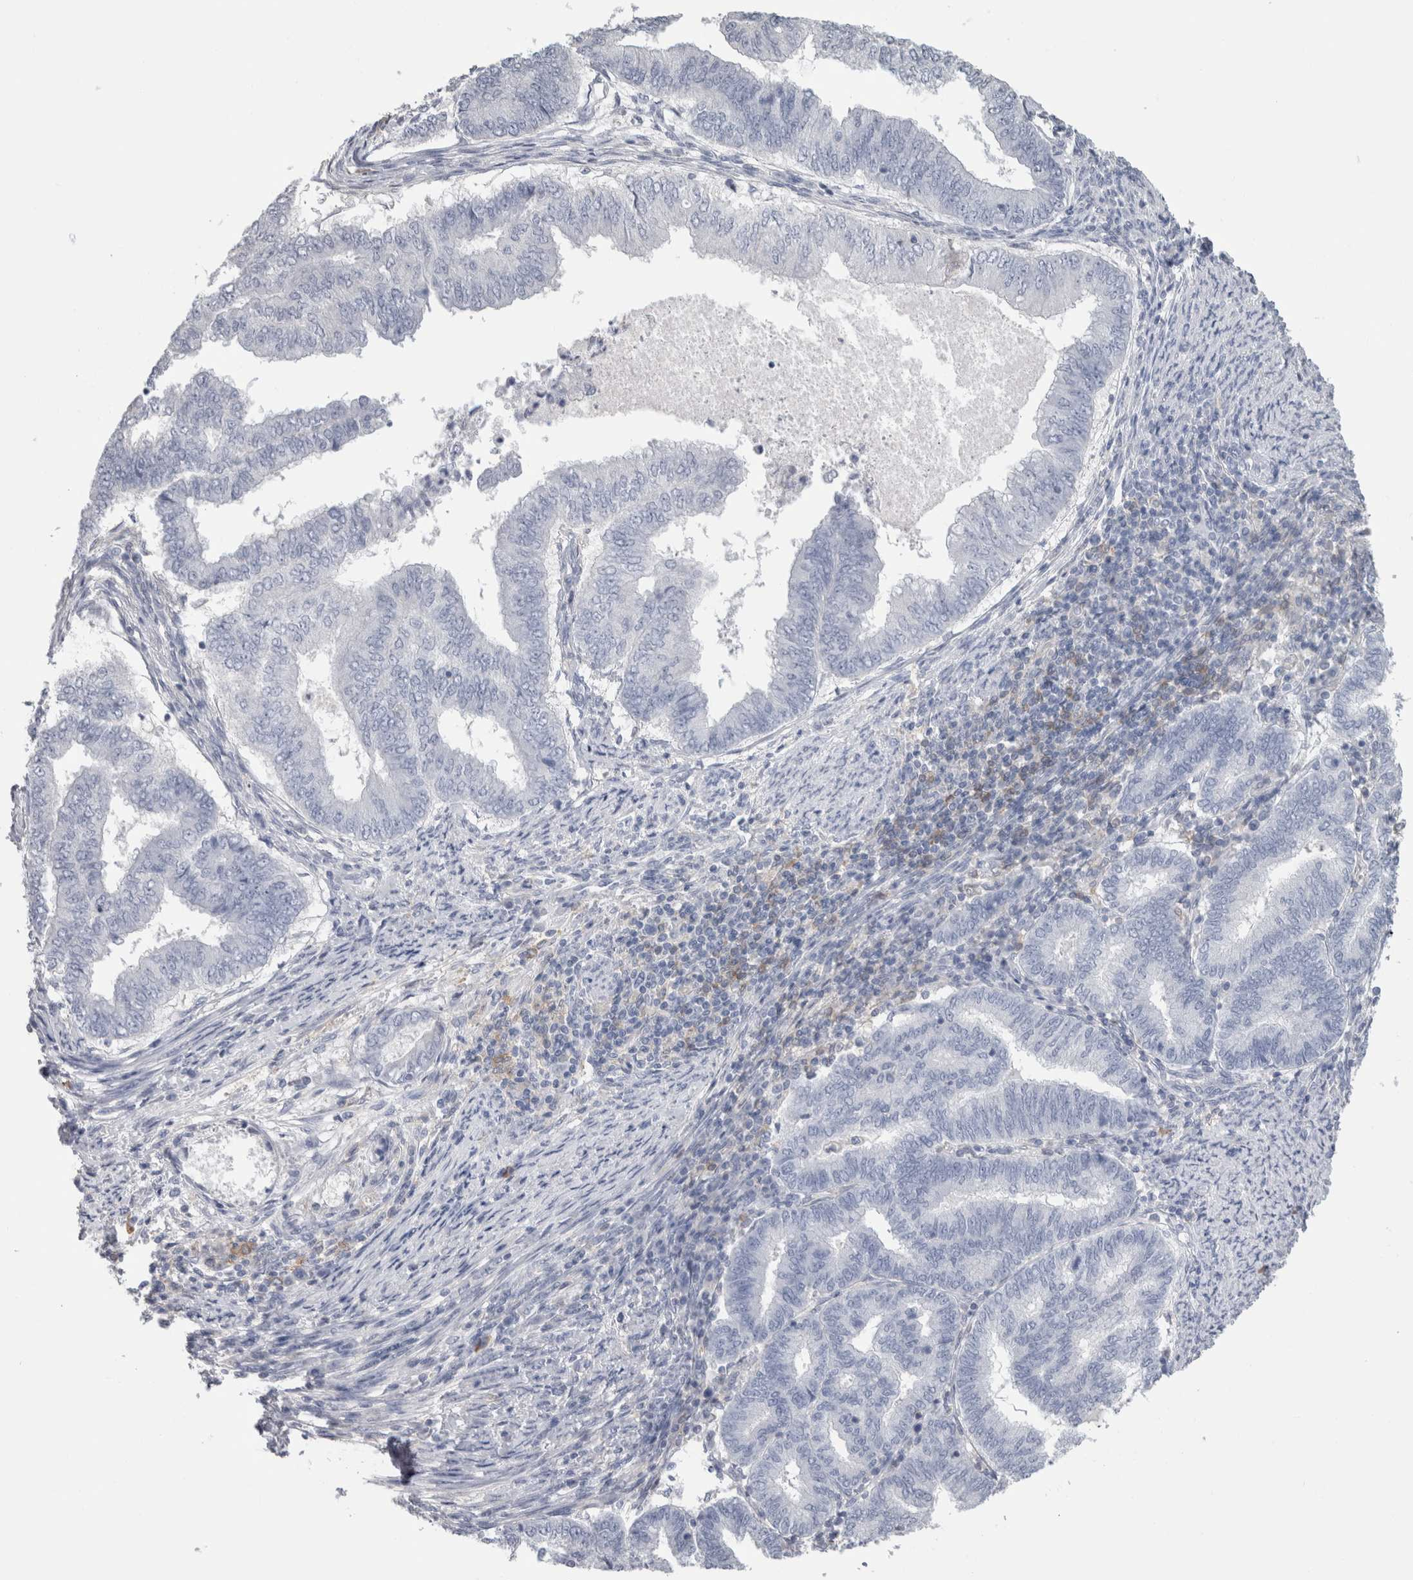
{"staining": {"intensity": "negative", "quantity": "none", "location": "none"}, "tissue": "endometrial cancer", "cell_type": "Tumor cells", "image_type": "cancer", "snomed": [{"axis": "morphology", "description": "Polyp, NOS"}, {"axis": "morphology", "description": "Adenocarcinoma, NOS"}, {"axis": "morphology", "description": "Adenoma, NOS"}, {"axis": "topography", "description": "Endometrium"}], "caption": "High power microscopy photomicrograph of an IHC histopathology image of endometrial cancer (polyp), revealing no significant positivity in tumor cells. (Brightfield microscopy of DAB (3,3'-diaminobenzidine) immunohistochemistry (IHC) at high magnification).", "gene": "SCRN1", "patient": {"sex": "female", "age": 79}}